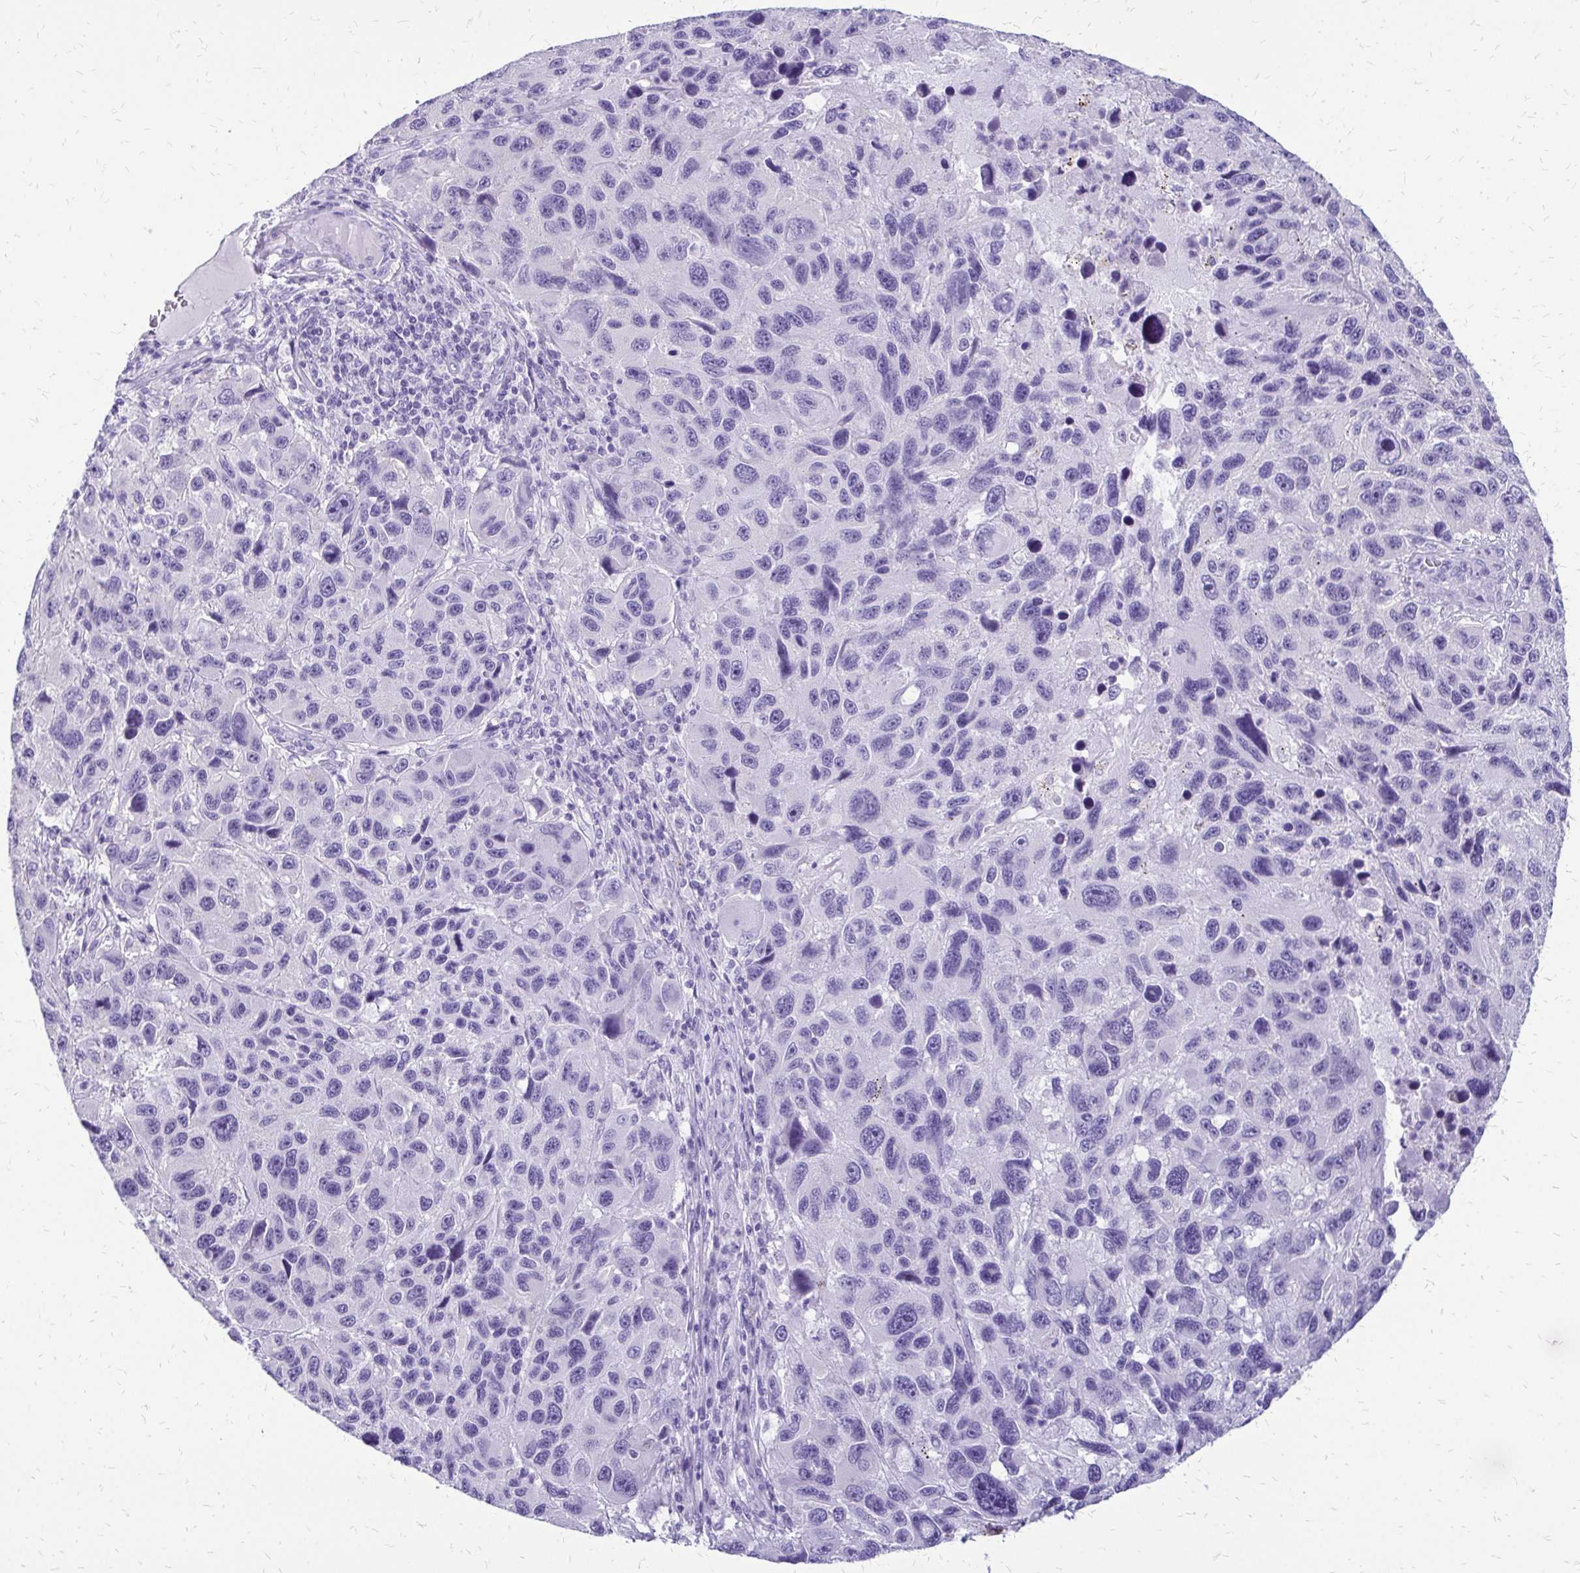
{"staining": {"intensity": "negative", "quantity": "none", "location": "none"}, "tissue": "melanoma", "cell_type": "Tumor cells", "image_type": "cancer", "snomed": [{"axis": "morphology", "description": "Malignant melanoma, NOS"}, {"axis": "topography", "description": "Skin"}], "caption": "Immunohistochemical staining of melanoma exhibits no significant expression in tumor cells.", "gene": "SLC32A1", "patient": {"sex": "male", "age": 53}}